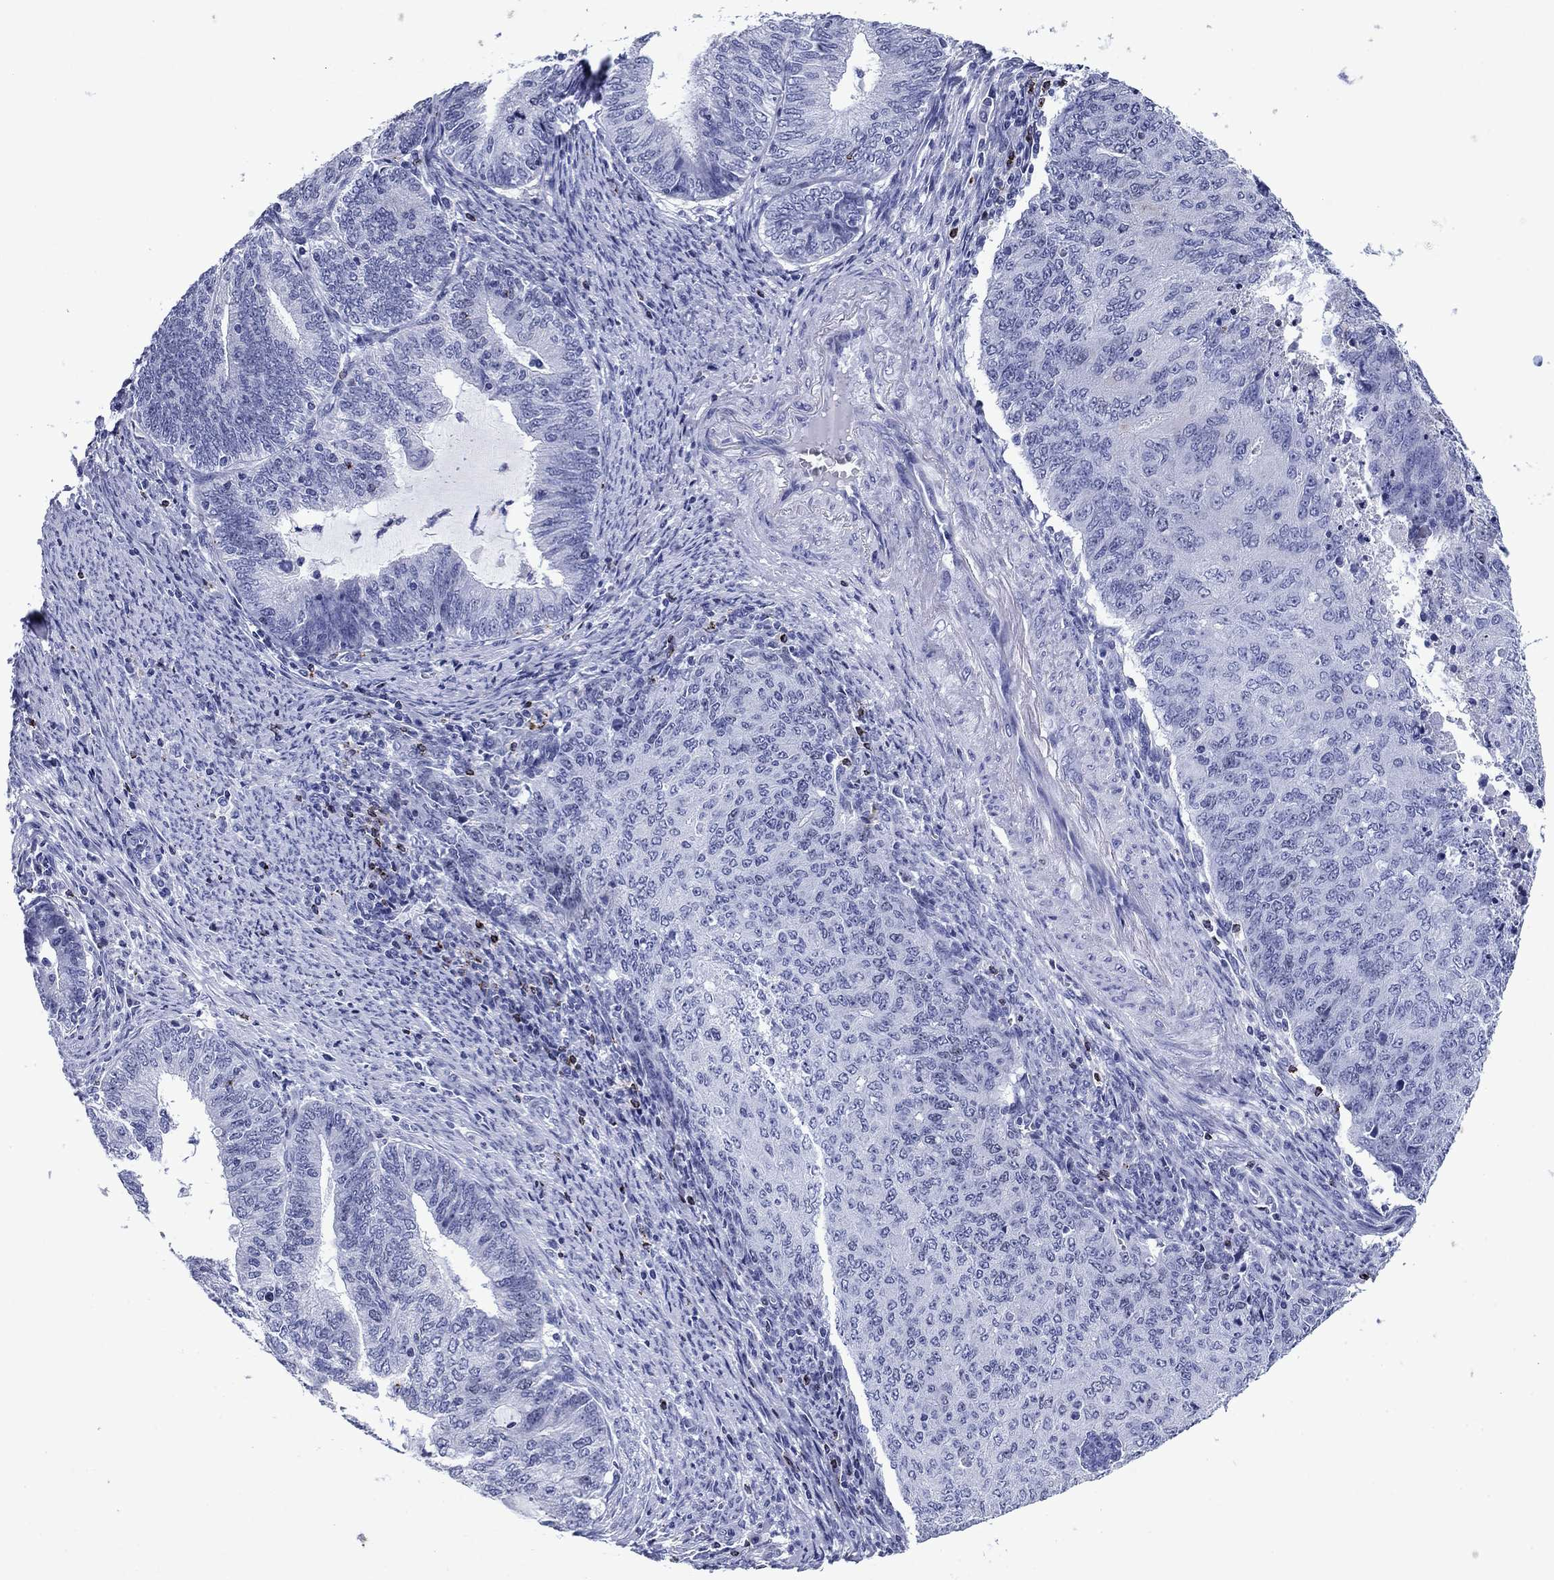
{"staining": {"intensity": "negative", "quantity": "none", "location": "none"}, "tissue": "endometrial cancer", "cell_type": "Tumor cells", "image_type": "cancer", "snomed": [{"axis": "morphology", "description": "Adenocarcinoma, NOS"}, {"axis": "topography", "description": "Endometrium"}], "caption": "Immunohistochemistry of human adenocarcinoma (endometrial) displays no staining in tumor cells. The staining is performed using DAB (3,3'-diaminobenzidine) brown chromogen with nuclei counter-stained in using hematoxylin.", "gene": "GZMK", "patient": {"sex": "female", "age": 82}}